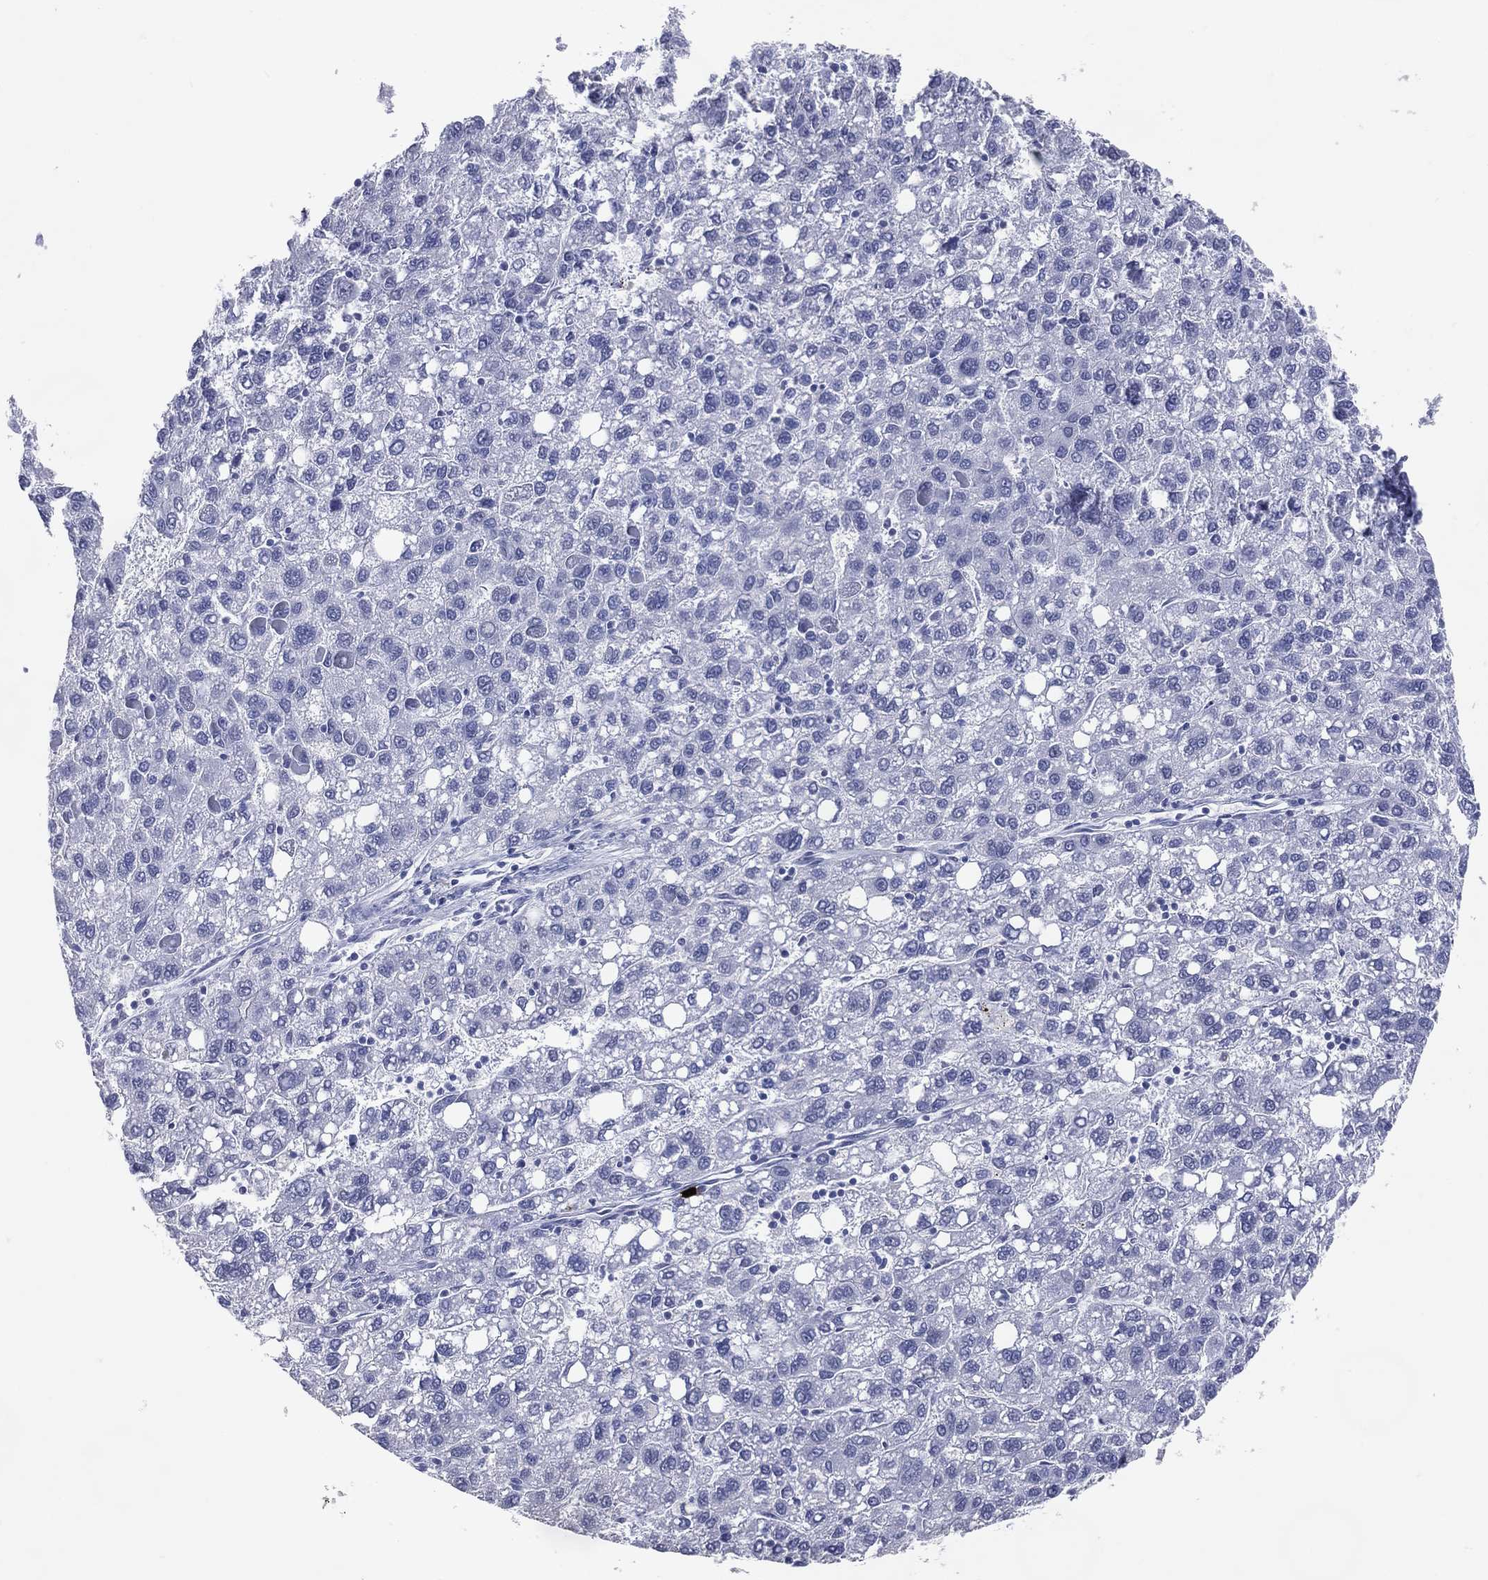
{"staining": {"intensity": "negative", "quantity": "none", "location": "none"}, "tissue": "liver cancer", "cell_type": "Tumor cells", "image_type": "cancer", "snomed": [{"axis": "morphology", "description": "Carcinoma, Hepatocellular, NOS"}, {"axis": "topography", "description": "Liver"}], "caption": "High magnification brightfield microscopy of liver cancer stained with DAB (brown) and counterstained with hematoxylin (blue): tumor cells show no significant positivity.", "gene": "CFAP58", "patient": {"sex": "female", "age": 82}}